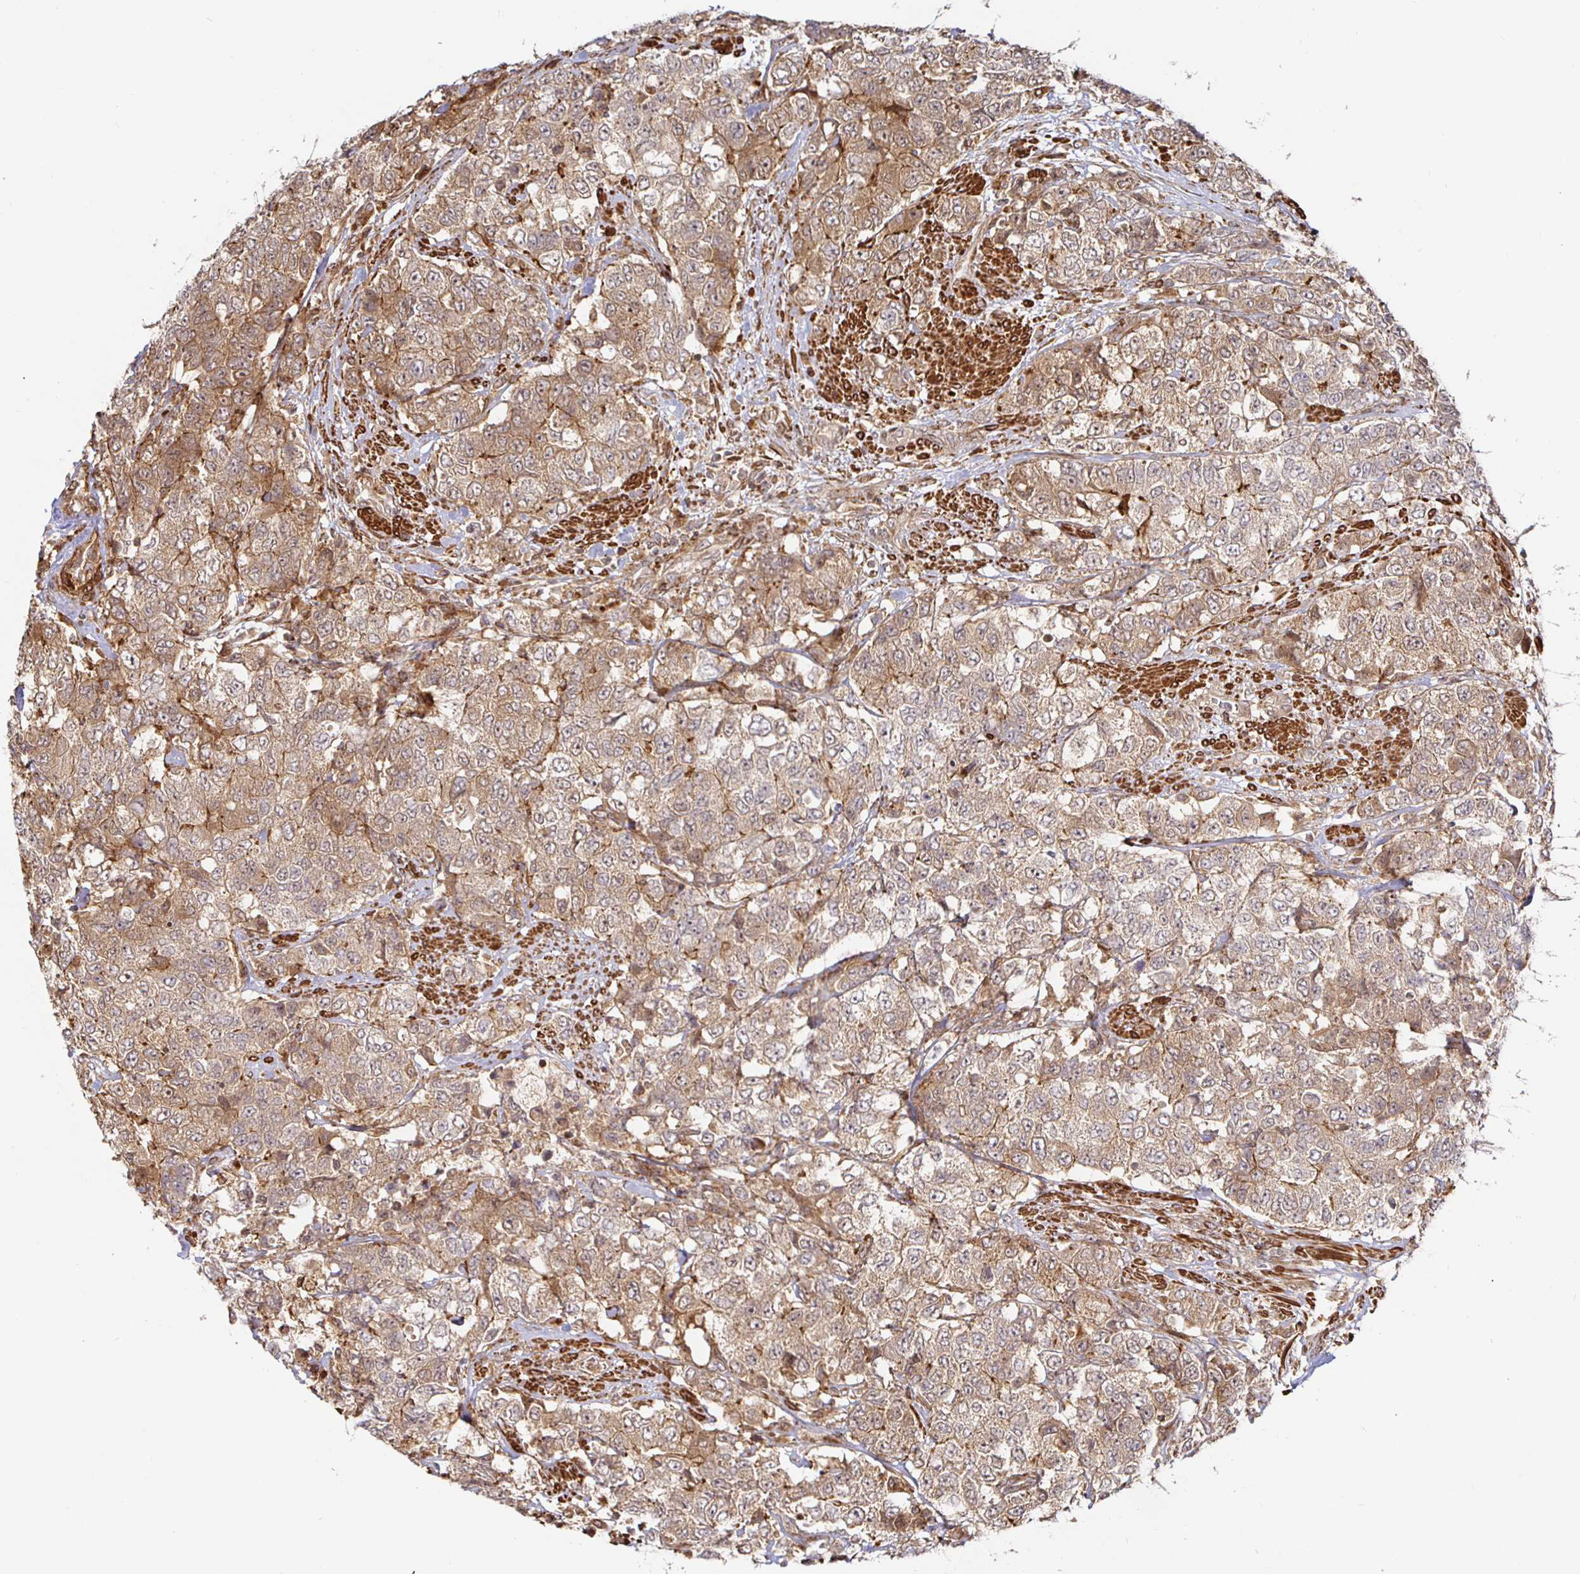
{"staining": {"intensity": "moderate", "quantity": ">75%", "location": "cytoplasmic/membranous"}, "tissue": "urothelial cancer", "cell_type": "Tumor cells", "image_type": "cancer", "snomed": [{"axis": "morphology", "description": "Urothelial carcinoma, High grade"}, {"axis": "topography", "description": "Urinary bladder"}], "caption": "Immunohistochemistry photomicrograph of urothelial cancer stained for a protein (brown), which demonstrates medium levels of moderate cytoplasmic/membranous staining in about >75% of tumor cells.", "gene": "STRAP", "patient": {"sex": "female", "age": 78}}